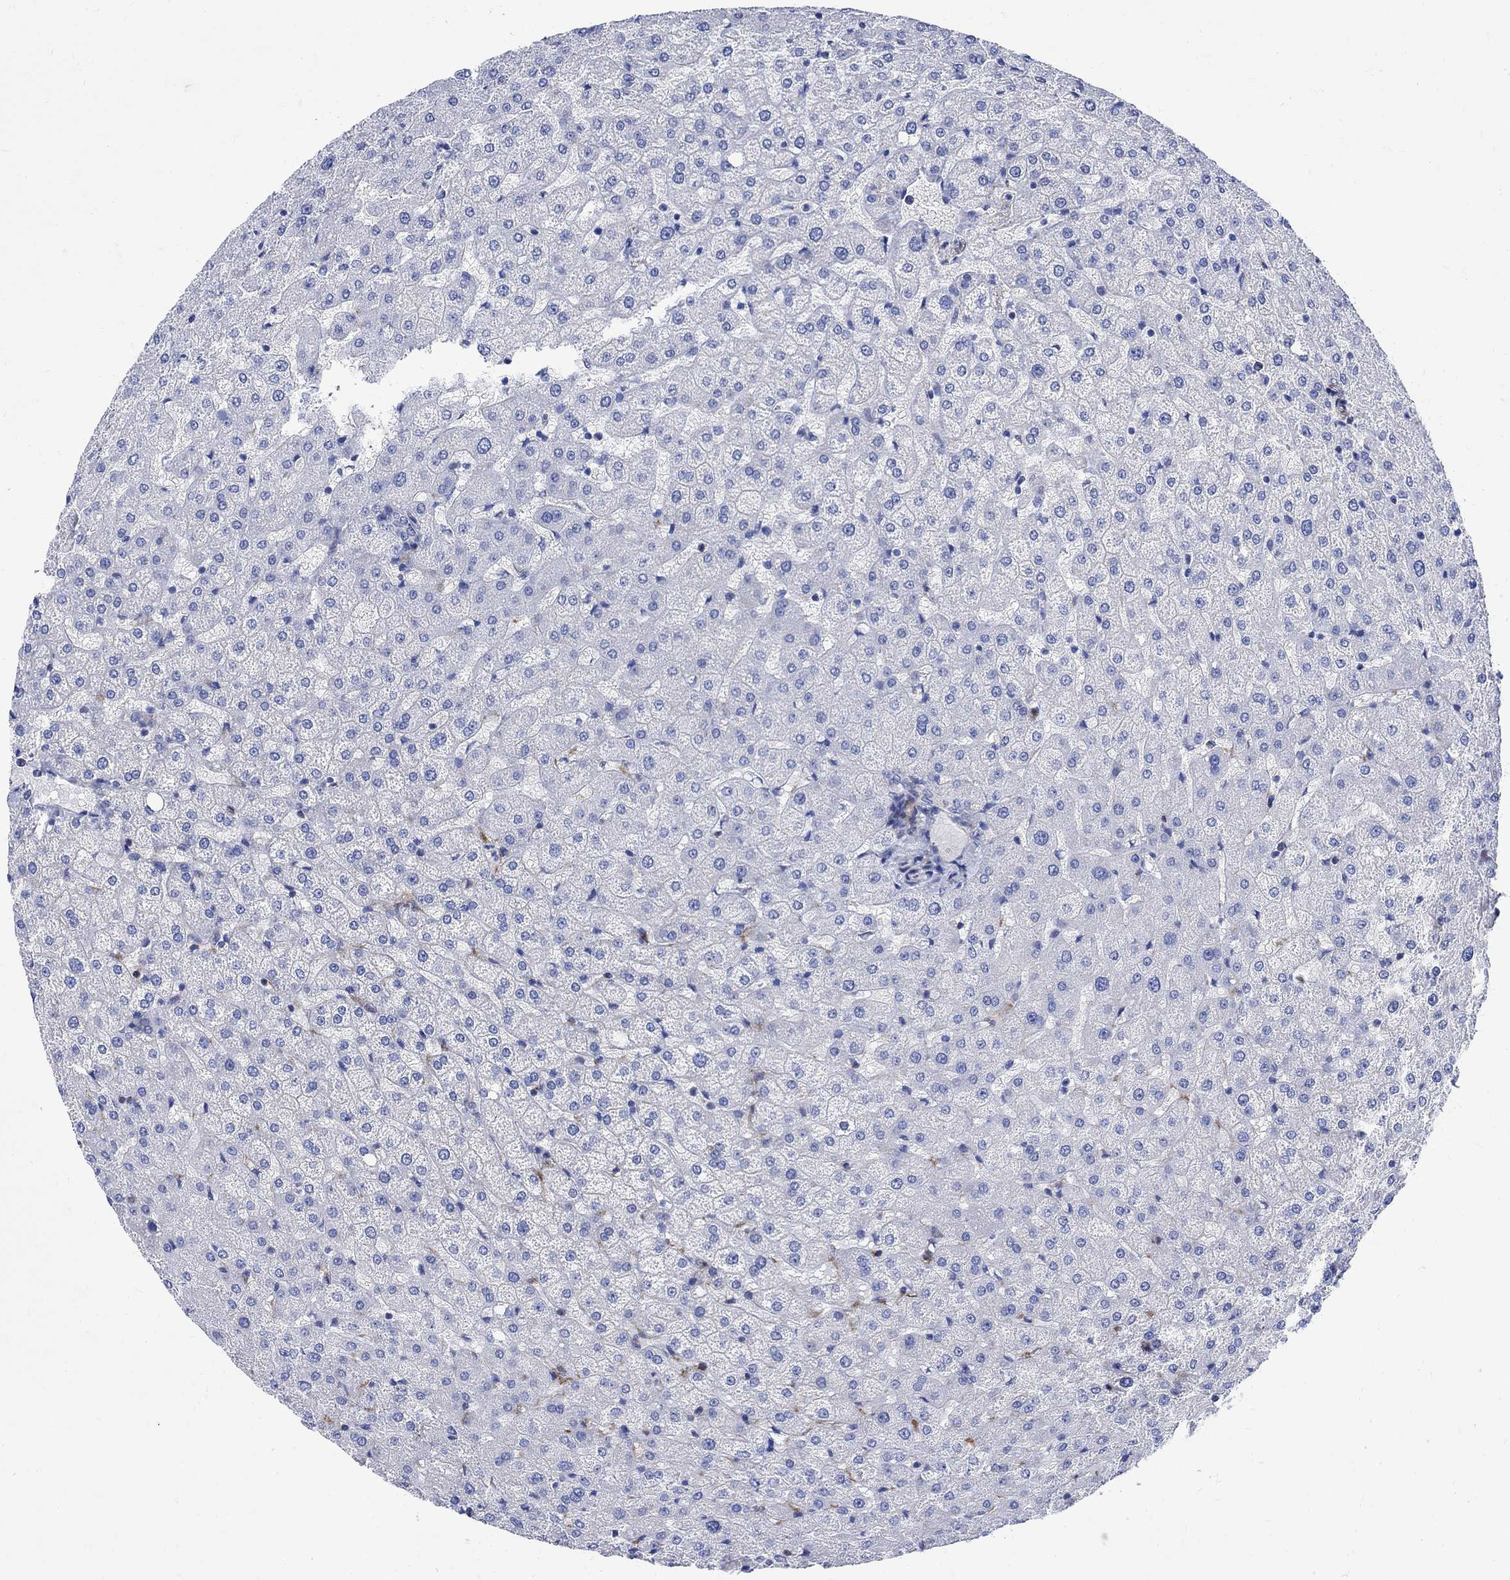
{"staining": {"intensity": "negative", "quantity": "none", "location": "none"}, "tissue": "liver", "cell_type": "Cholangiocytes", "image_type": "normal", "snomed": [{"axis": "morphology", "description": "Normal tissue, NOS"}, {"axis": "topography", "description": "Liver"}], "caption": "This is a image of immunohistochemistry staining of unremarkable liver, which shows no expression in cholangiocytes. The staining is performed using DAB brown chromogen with nuclei counter-stained in using hematoxylin.", "gene": "PARVB", "patient": {"sex": "female", "age": 50}}